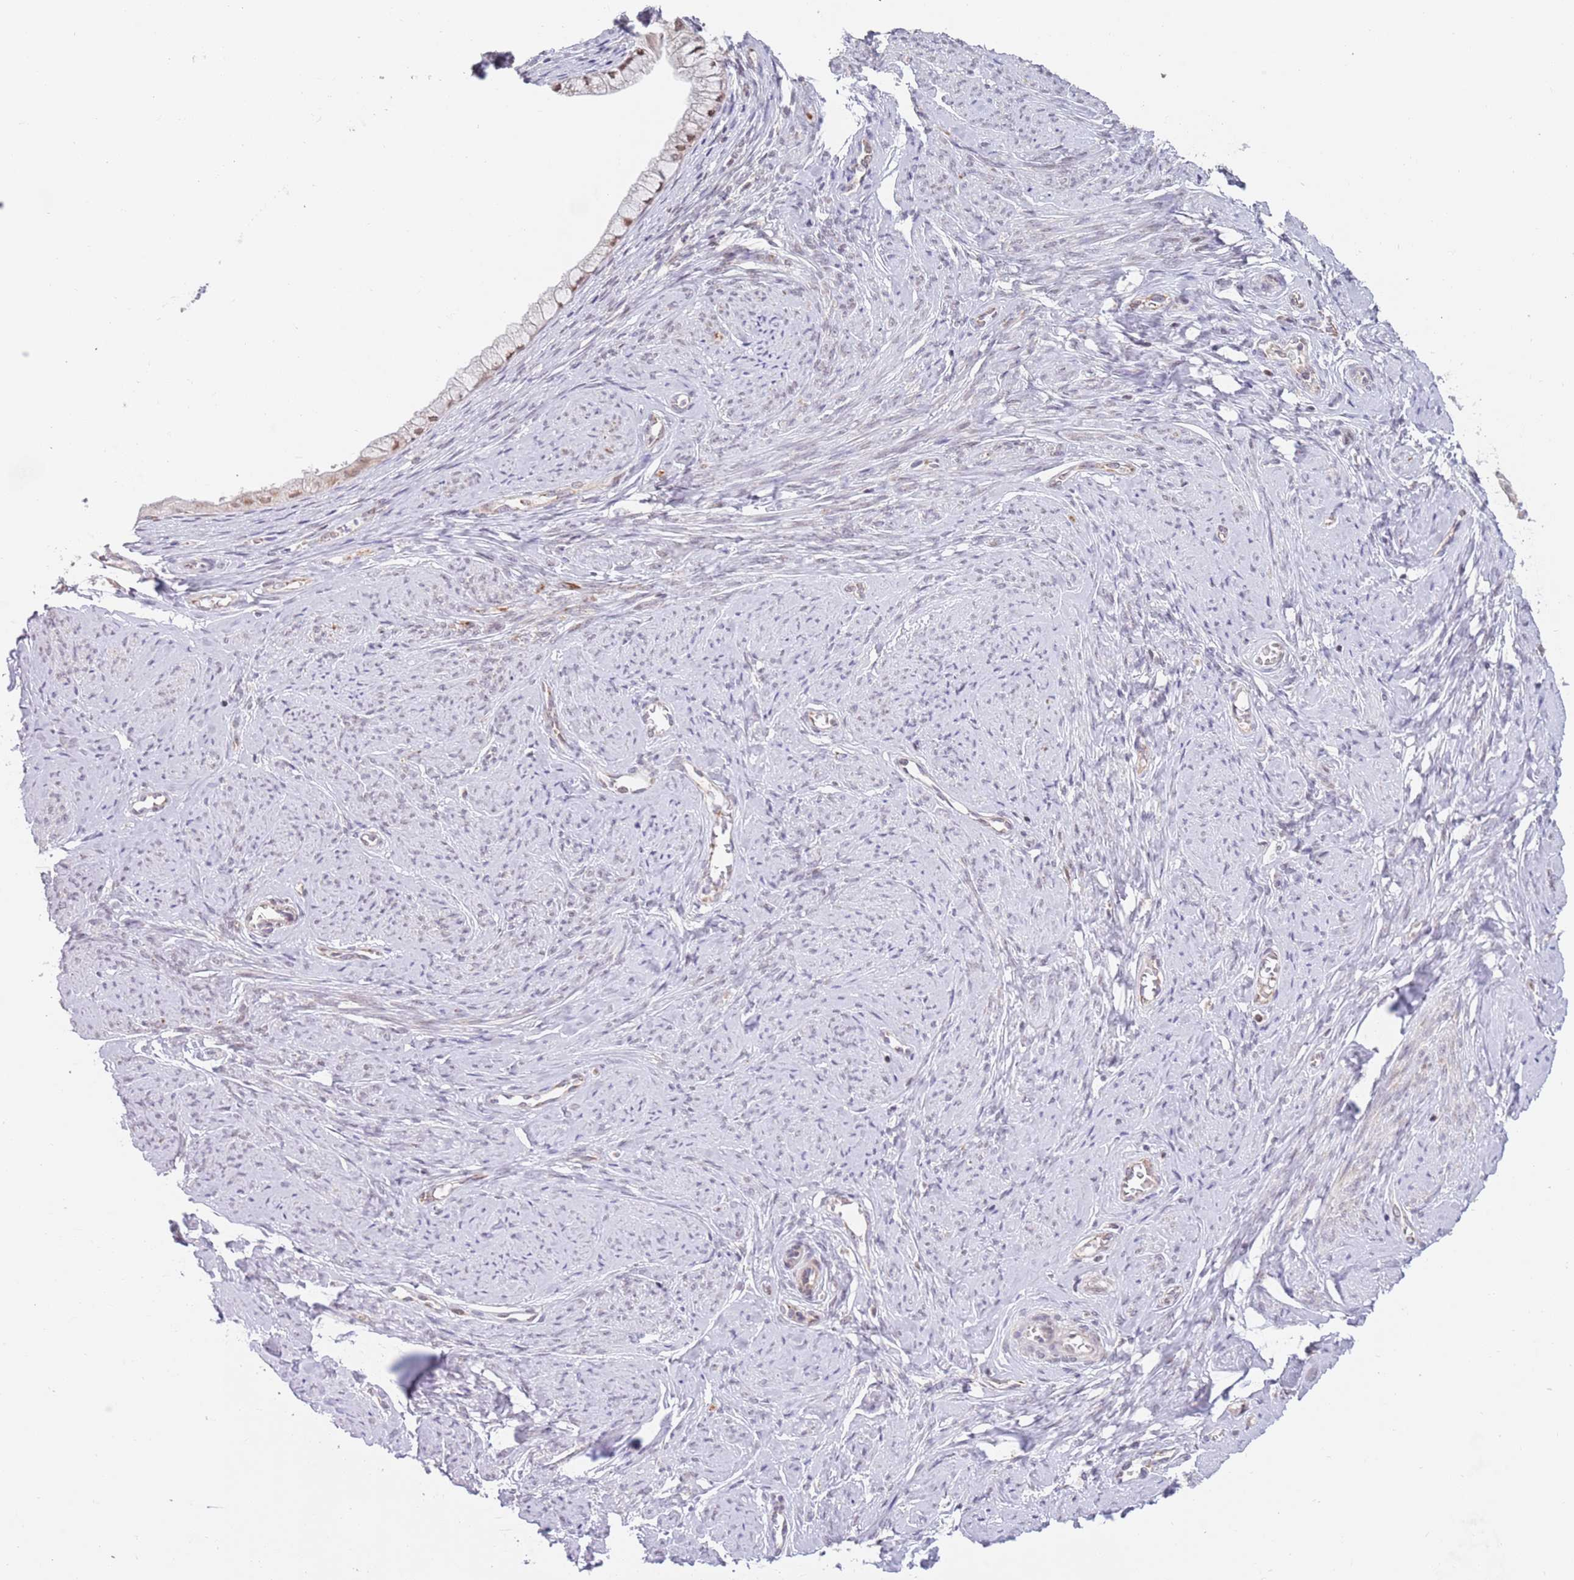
{"staining": {"intensity": "moderate", "quantity": ">75%", "location": "nuclear"}, "tissue": "cervix", "cell_type": "Glandular cells", "image_type": "normal", "snomed": [{"axis": "morphology", "description": "Normal tissue, NOS"}, {"axis": "topography", "description": "Cervix"}], "caption": "Human cervix stained with a brown dye displays moderate nuclear positive staining in approximately >75% of glandular cells.", "gene": "TIMM13", "patient": {"sex": "female", "age": 42}}